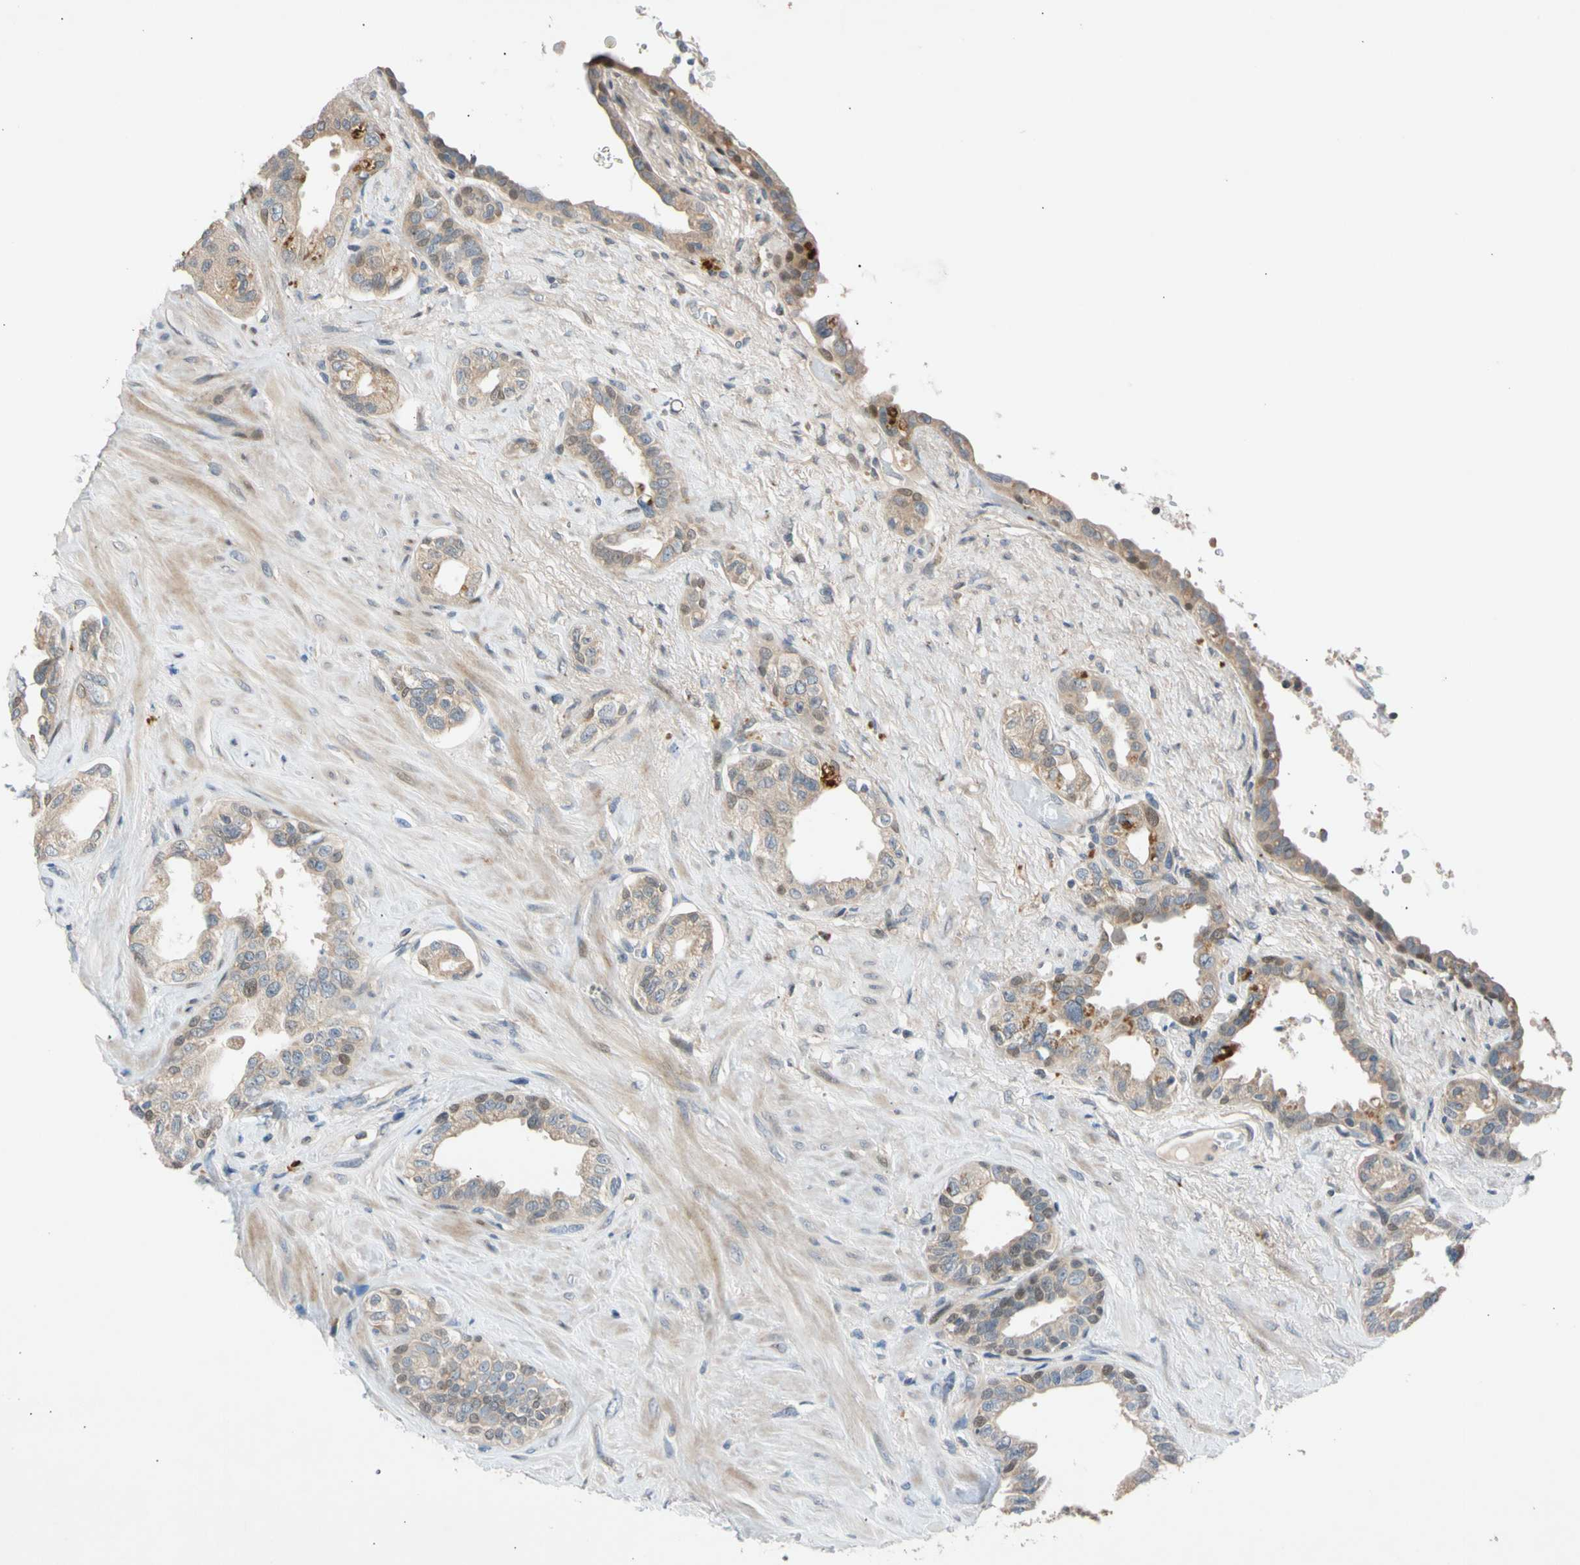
{"staining": {"intensity": "weak", "quantity": ">75%", "location": "cytoplasmic/membranous"}, "tissue": "seminal vesicle", "cell_type": "Glandular cells", "image_type": "normal", "snomed": [{"axis": "morphology", "description": "Normal tissue, NOS"}, {"axis": "topography", "description": "Seminal veicle"}], "caption": "Seminal vesicle stained with immunohistochemistry reveals weak cytoplasmic/membranous expression in approximately >75% of glandular cells.", "gene": "CNST", "patient": {"sex": "male", "age": 61}}